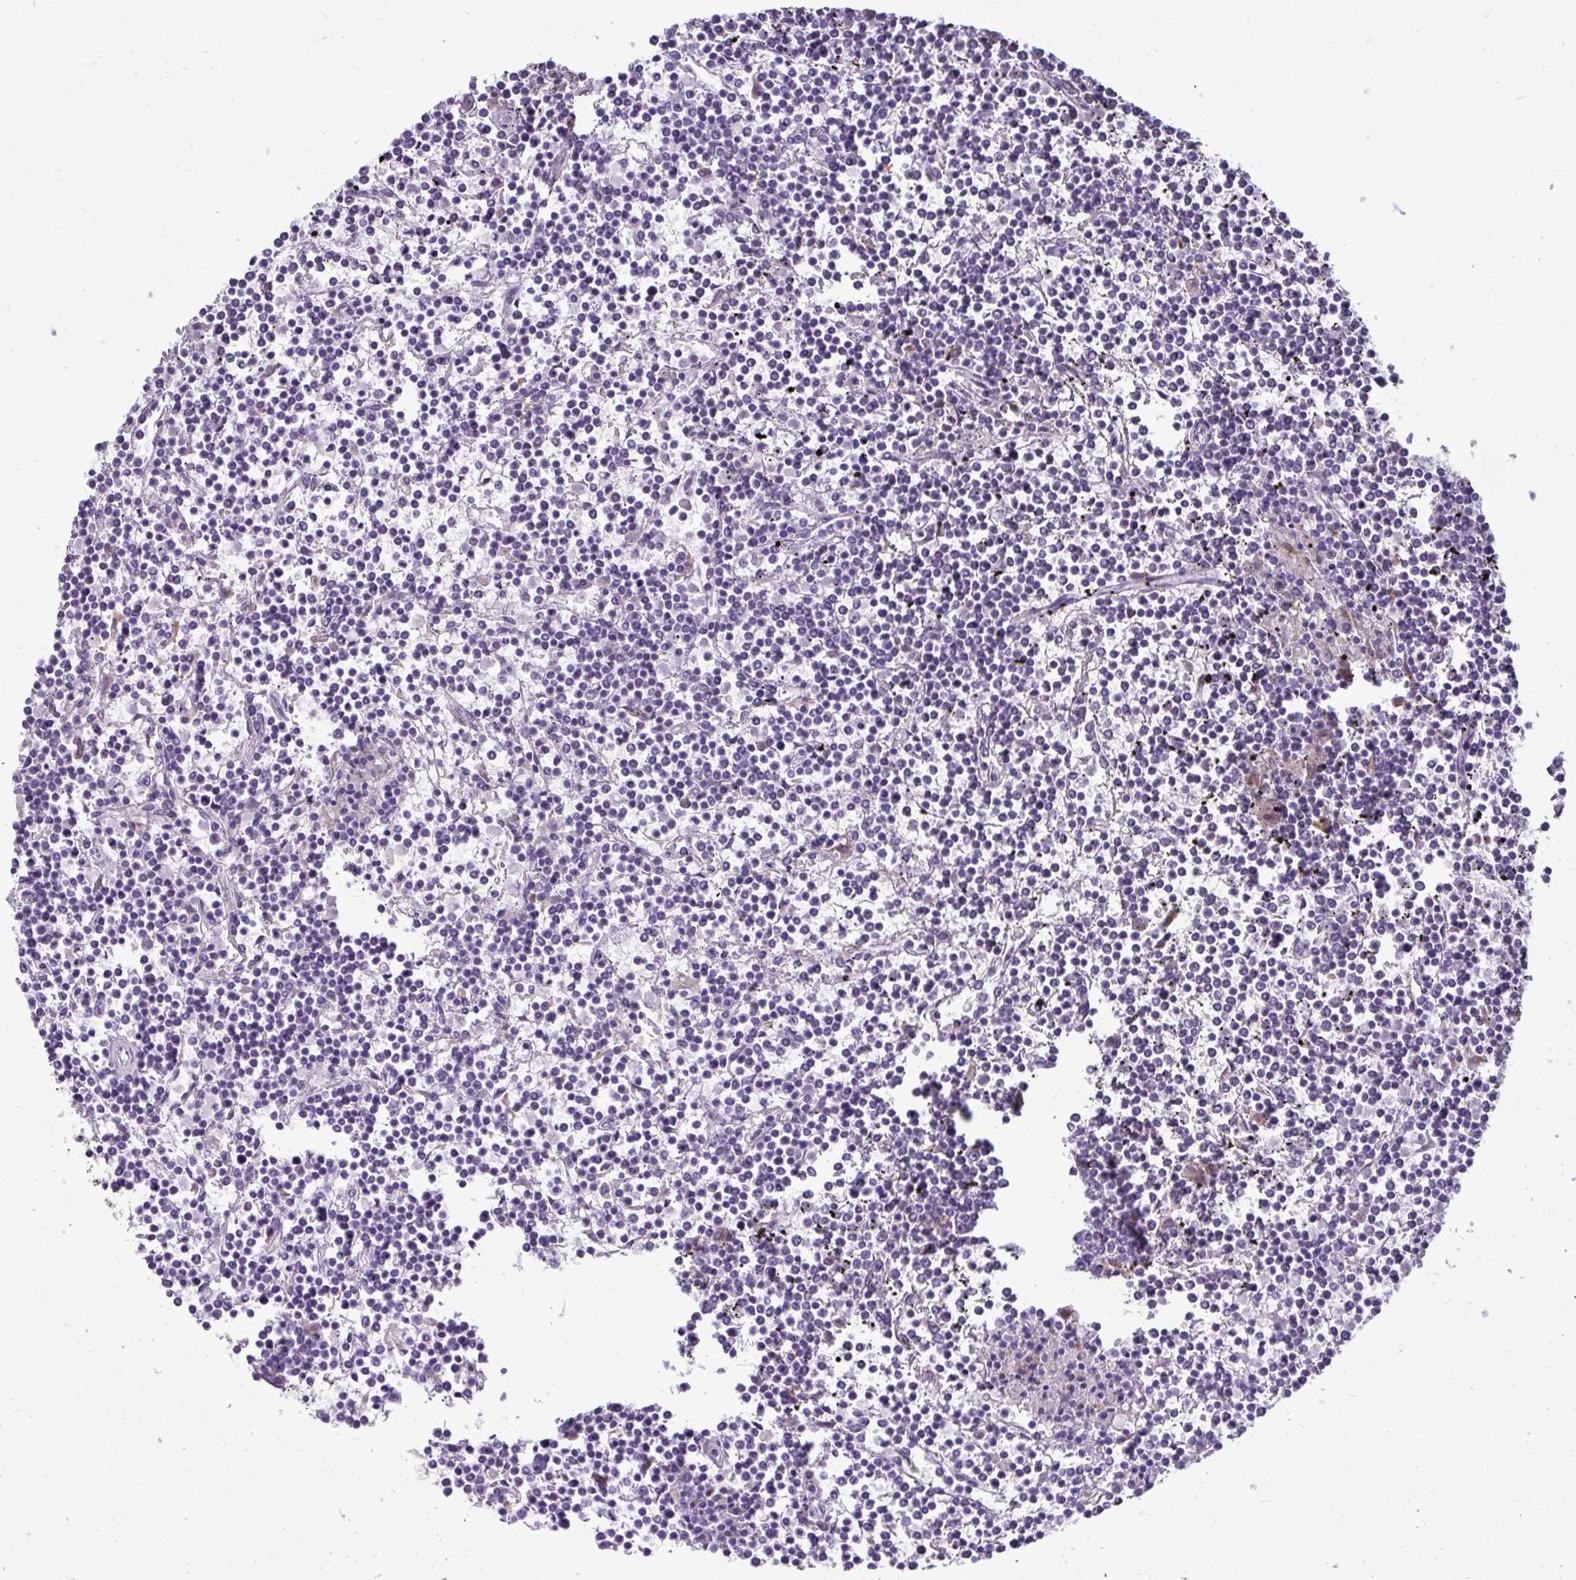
{"staining": {"intensity": "negative", "quantity": "none", "location": "none"}, "tissue": "lymphoma", "cell_type": "Tumor cells", "image_type": "cancer", "snomed": [{"axis": "morphology", "description": "Malignant lymphoma, non-Hodgkin's type, Low grade"}, {"axis": "topography", "description": "Spleen"}], "caption": "Immunohistochemical staining of human lymphoma exhibits no significant expression in tumor cells. (DAB (3,3'-diaminobenzidine) immunohistochemistry (IHC) with hematoxylin counter stain).", "gene": "CTSZ", "patient": {"sex": "female", "age": 19}}